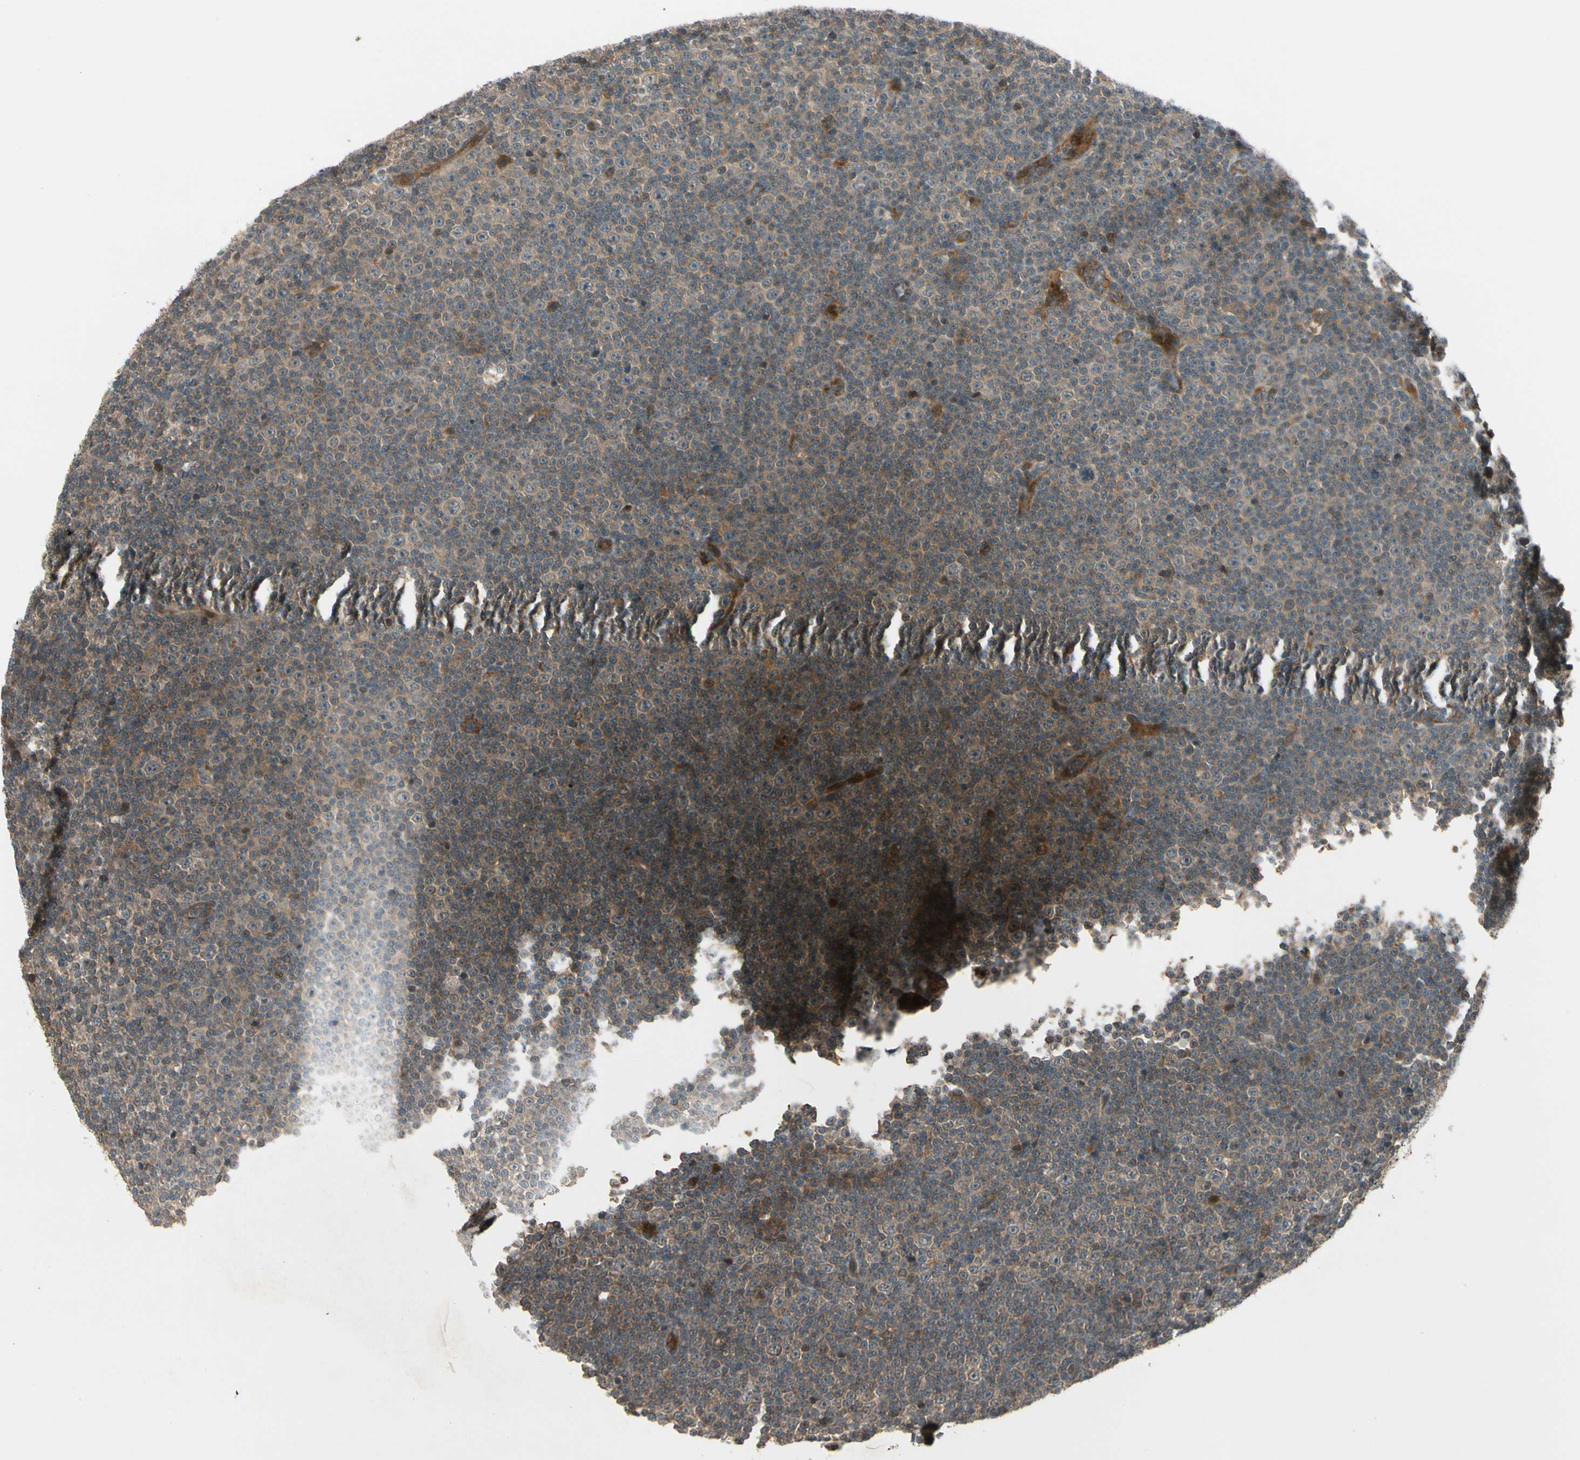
{"staining": {"intensity": "moderate", "quantity": ">75%", "location": "cytoplasmic/membranous"}, "tissue": "lymphoma", "cell_type": "Tumor cells", "image_type": "cancer", "snomed": [{"axis": "morphology", "description": "Malignant lymphoma, non-Hodgkin's type, Low grade"}, {"axis": "topography", "description": "Lymph node"}], "caption": "An image showing moderate cytoplasmic/membranous positivity in approximately >75% of tumor cells in lymphoma, as visualized by brown immunohistochemical staining.", "gene": "ACVR1C", "patient": {"sex": "female", "age": 67}}